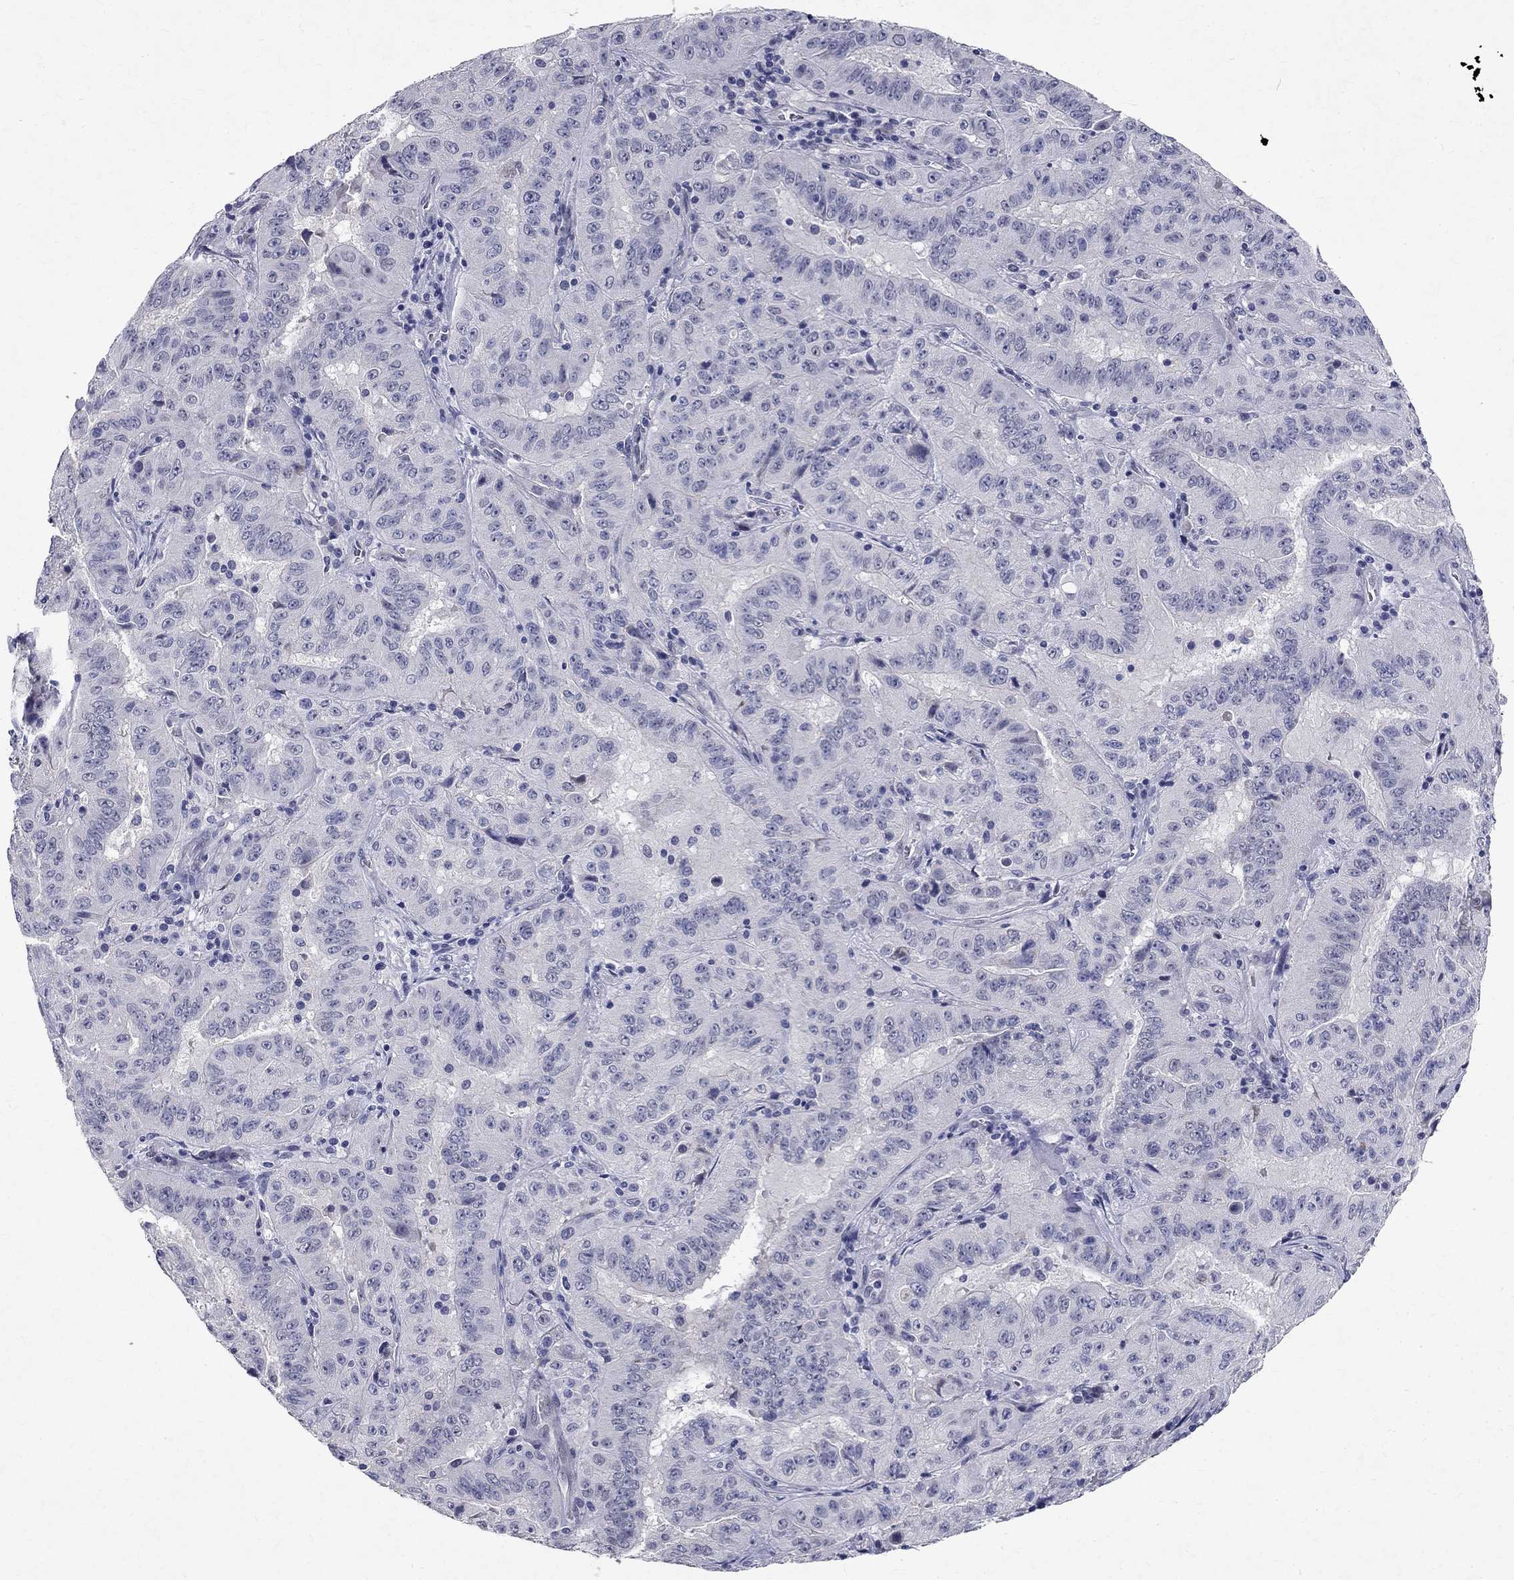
{"staining": {"intensity": "negative", "quantity": "none", "location": "none"}, "tissue": "pancreatic cancer", "cell_type": "Tumor cells", "image_type": "cancer", "snomed": [{"axis": "morphology", "description": "Adenocarcinoma, NOS"}, {"axis": "topography", "description": "Pancreas"}], "caption": "Tumor cells are negative for protein expression in human pancreatic adenocarcinoma. (Brightfield microscopy of DAB (3,3'-diaminobenzidine) IHC at high magnification).", "gene": "RBFOX1", "patient": {"sex": "male", "age": 63}}